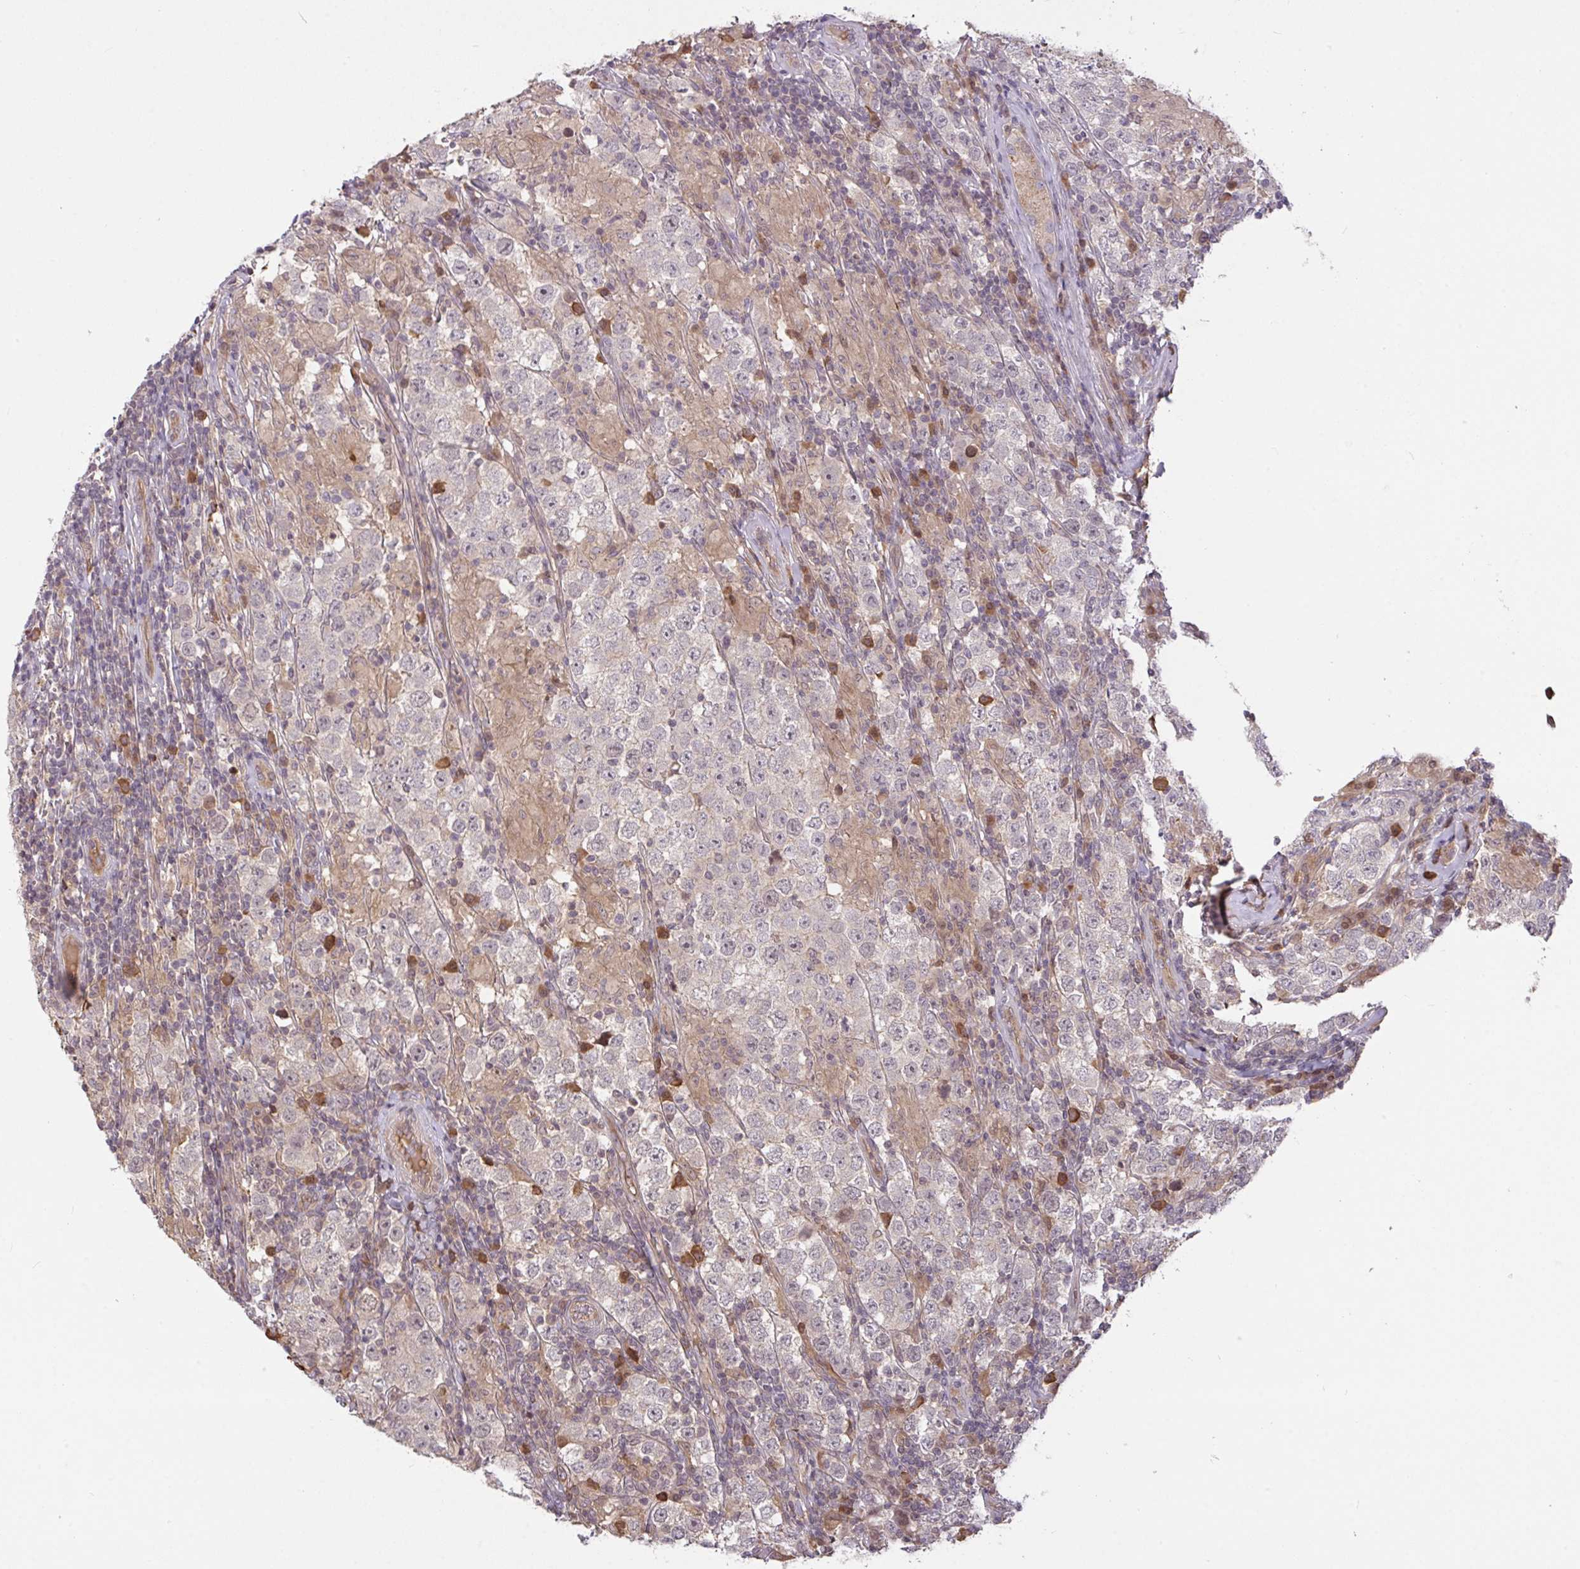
{"staining": {"intensity": "negative", "quantity": "none", "location": "none"}, "tissue": "testis cancer", "cell_type": "Tumor cells", "image_type": "cancer", "snomed": [{"axis": "morphology", "description": "Normal tissue, NOS"}, {"axis": "morphology", "description": "Urothelial carcinoma, High grade"}, {"axis": "morphology", "description": "Seminoma, NOS"}, {"axis": "morphology", "description": "Carcinoma, Embryonal, NOS"}, {"axis": "topography", "description": "Urinary bladder"}, {"axis": "topography", "description": "Testis"}], "caption": "Tumor cells are negative for brown protein staining in testis cancer (embryonal carcinoma). (Brightfield microscopy of DAB immunohistochemistry (IHC) at high magnification).", "gene": "FCER1A", "patient": {"sex": "male", "age": 41}}